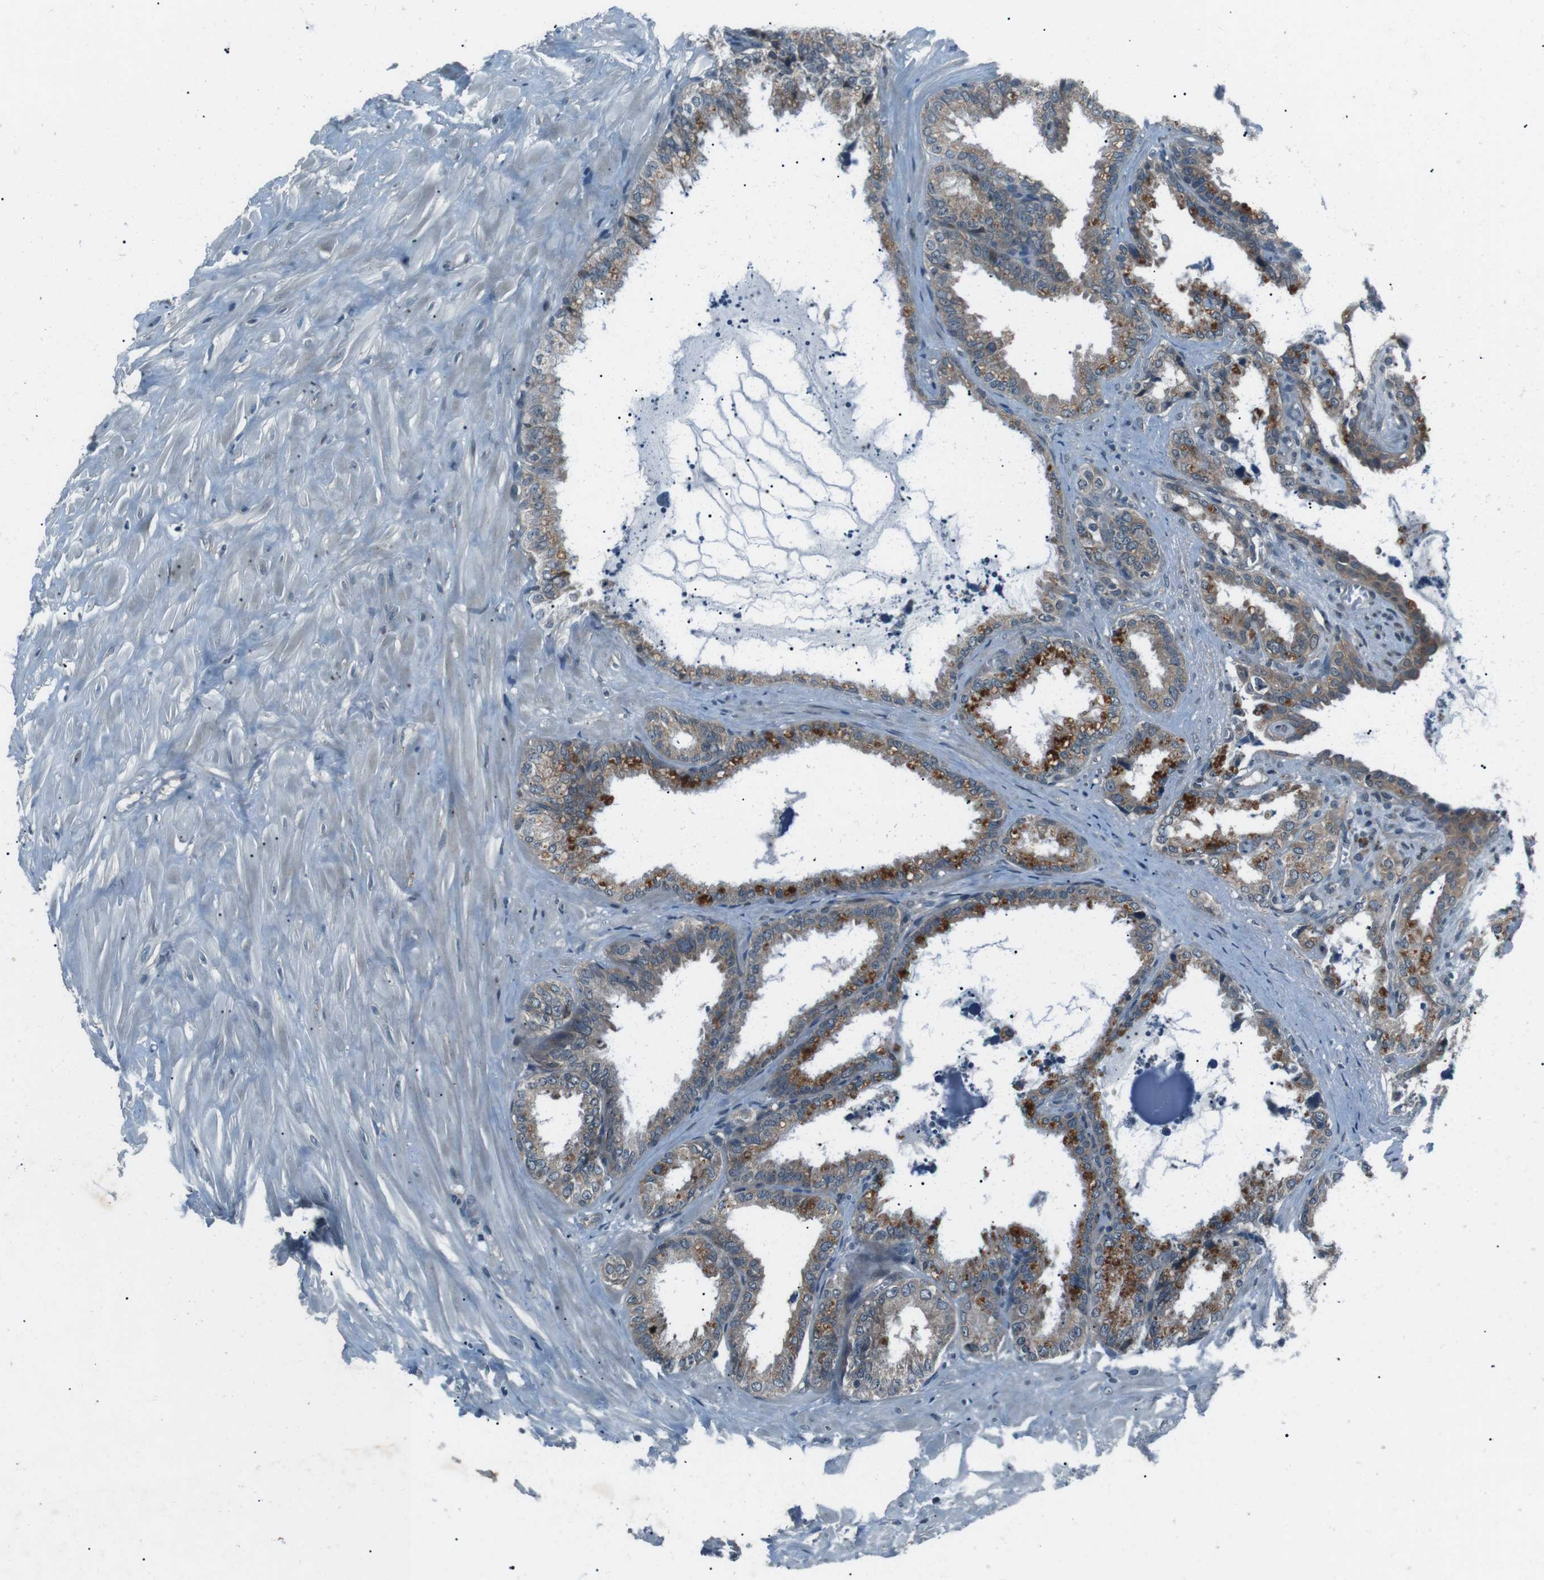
{"staining": {"intensity": "moderate", "quantity": "25%-75%", "location": "cytoplasmic/membranous"}, "tissue": "seminal vesicle", "cell_type": "Glandular cells", "image_type": "normal", "snomed": [{"axis": "morphology", "description": "Normal tissue, NOS"}, {"axis": "topography", "description": "Seminal veicle"}], "caption": "DAB immunohistochemical staining of benign human seminal vesicle shows moderate cytoplasmic/membranous protein expression in approximately 25%-75% of glandular cells.", "gene": "LRIG2", "patient": {"sex": "male", "age": 64}}